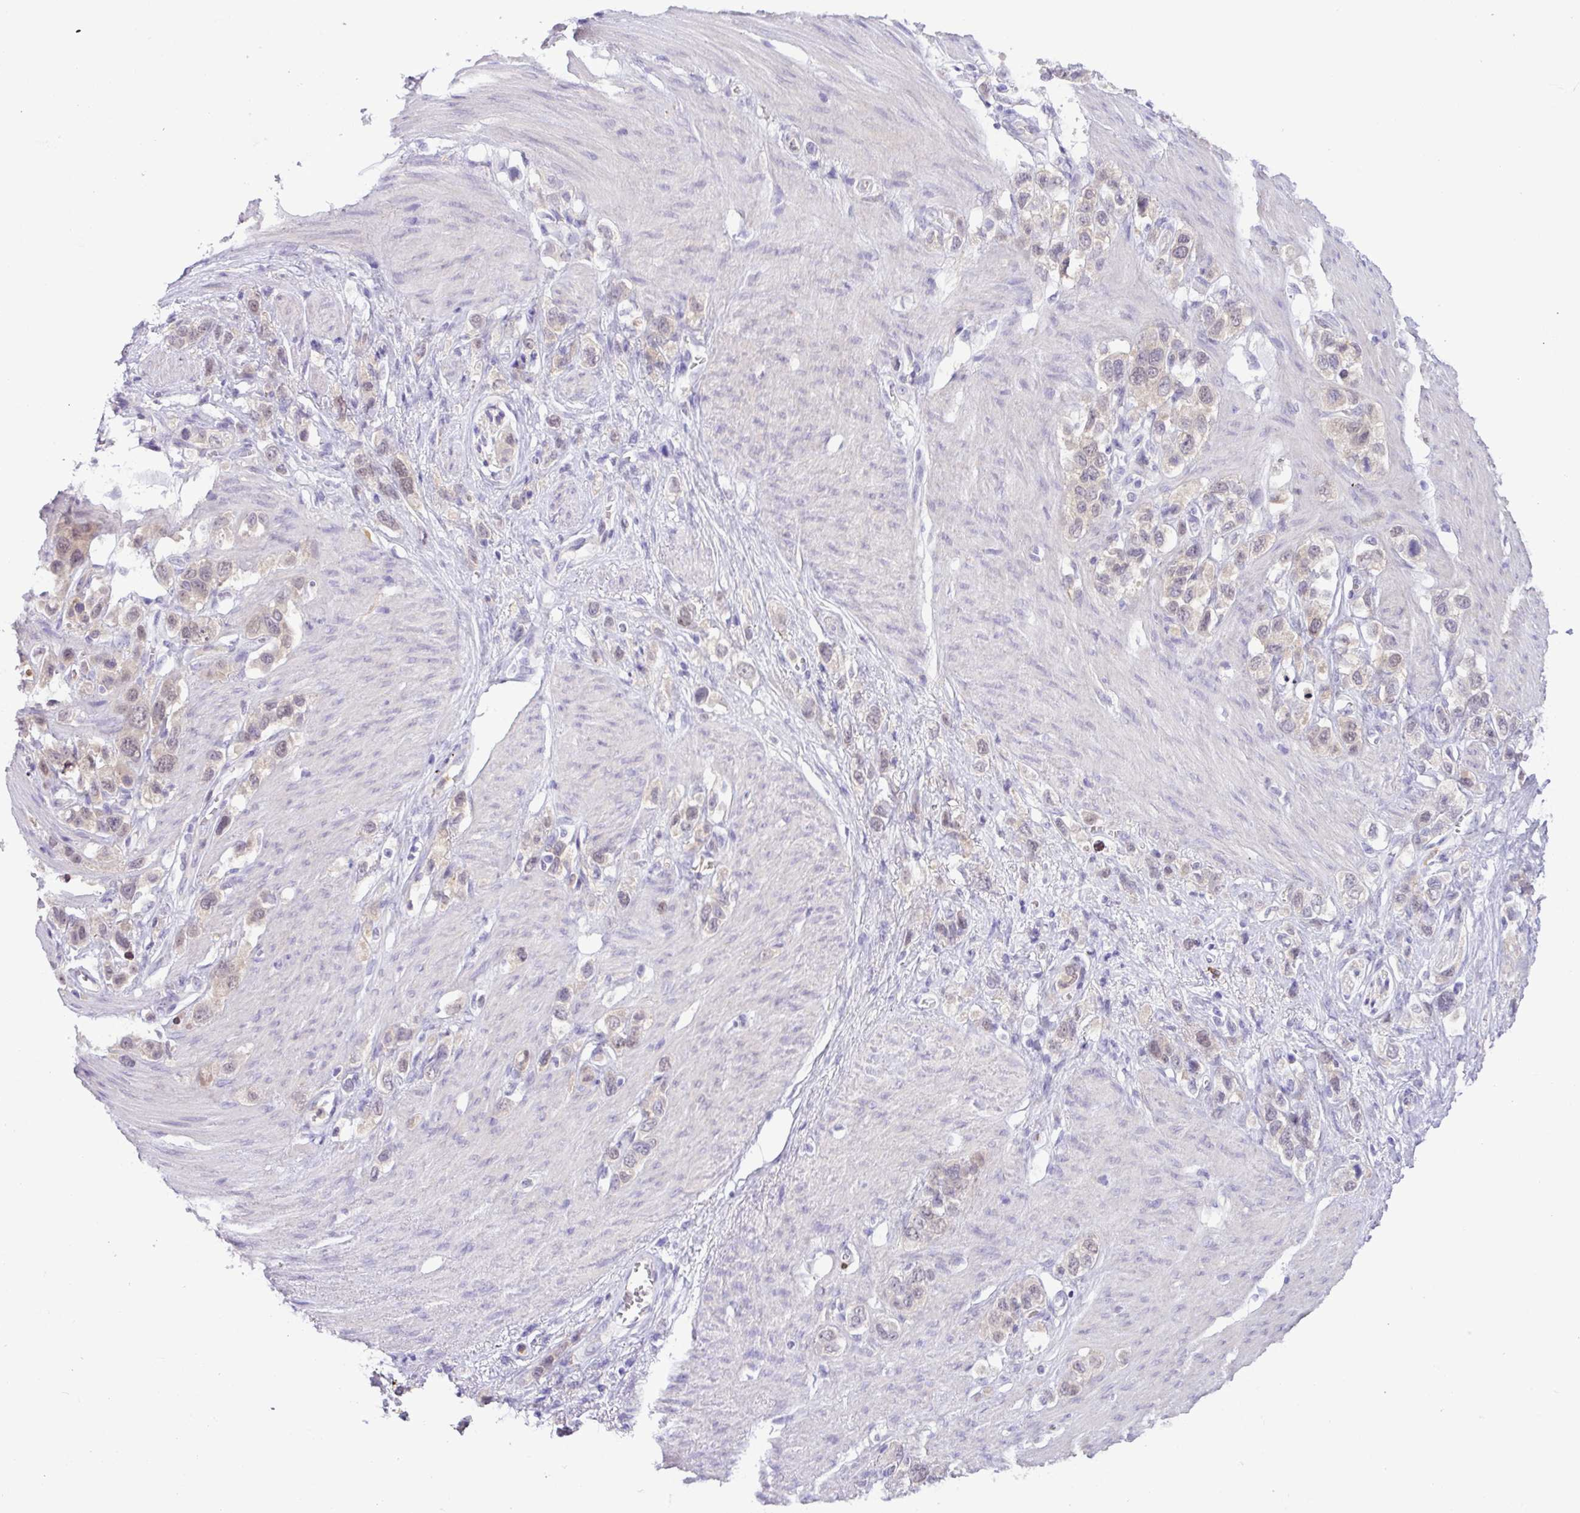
{"staining": {"intensity": "weak", "quantity": "25%-75%", "location": "nuclear"}, "tissue": "stomach cancer", "cell_type": "Tumor cells", "image_type": "cancer", "snomed": [{"axis": "morphology", "description": "Adenocarcinoma, NOS"}, {"axis": "topography", "description": "Stomach"}], "caption": "Stomach adenocarcinoma tissue shows weak nuclear positivity in approximately 25%-75% of tumor cells", "gene": "TONSL", "patient": {"sex": "female", "age": 65}}